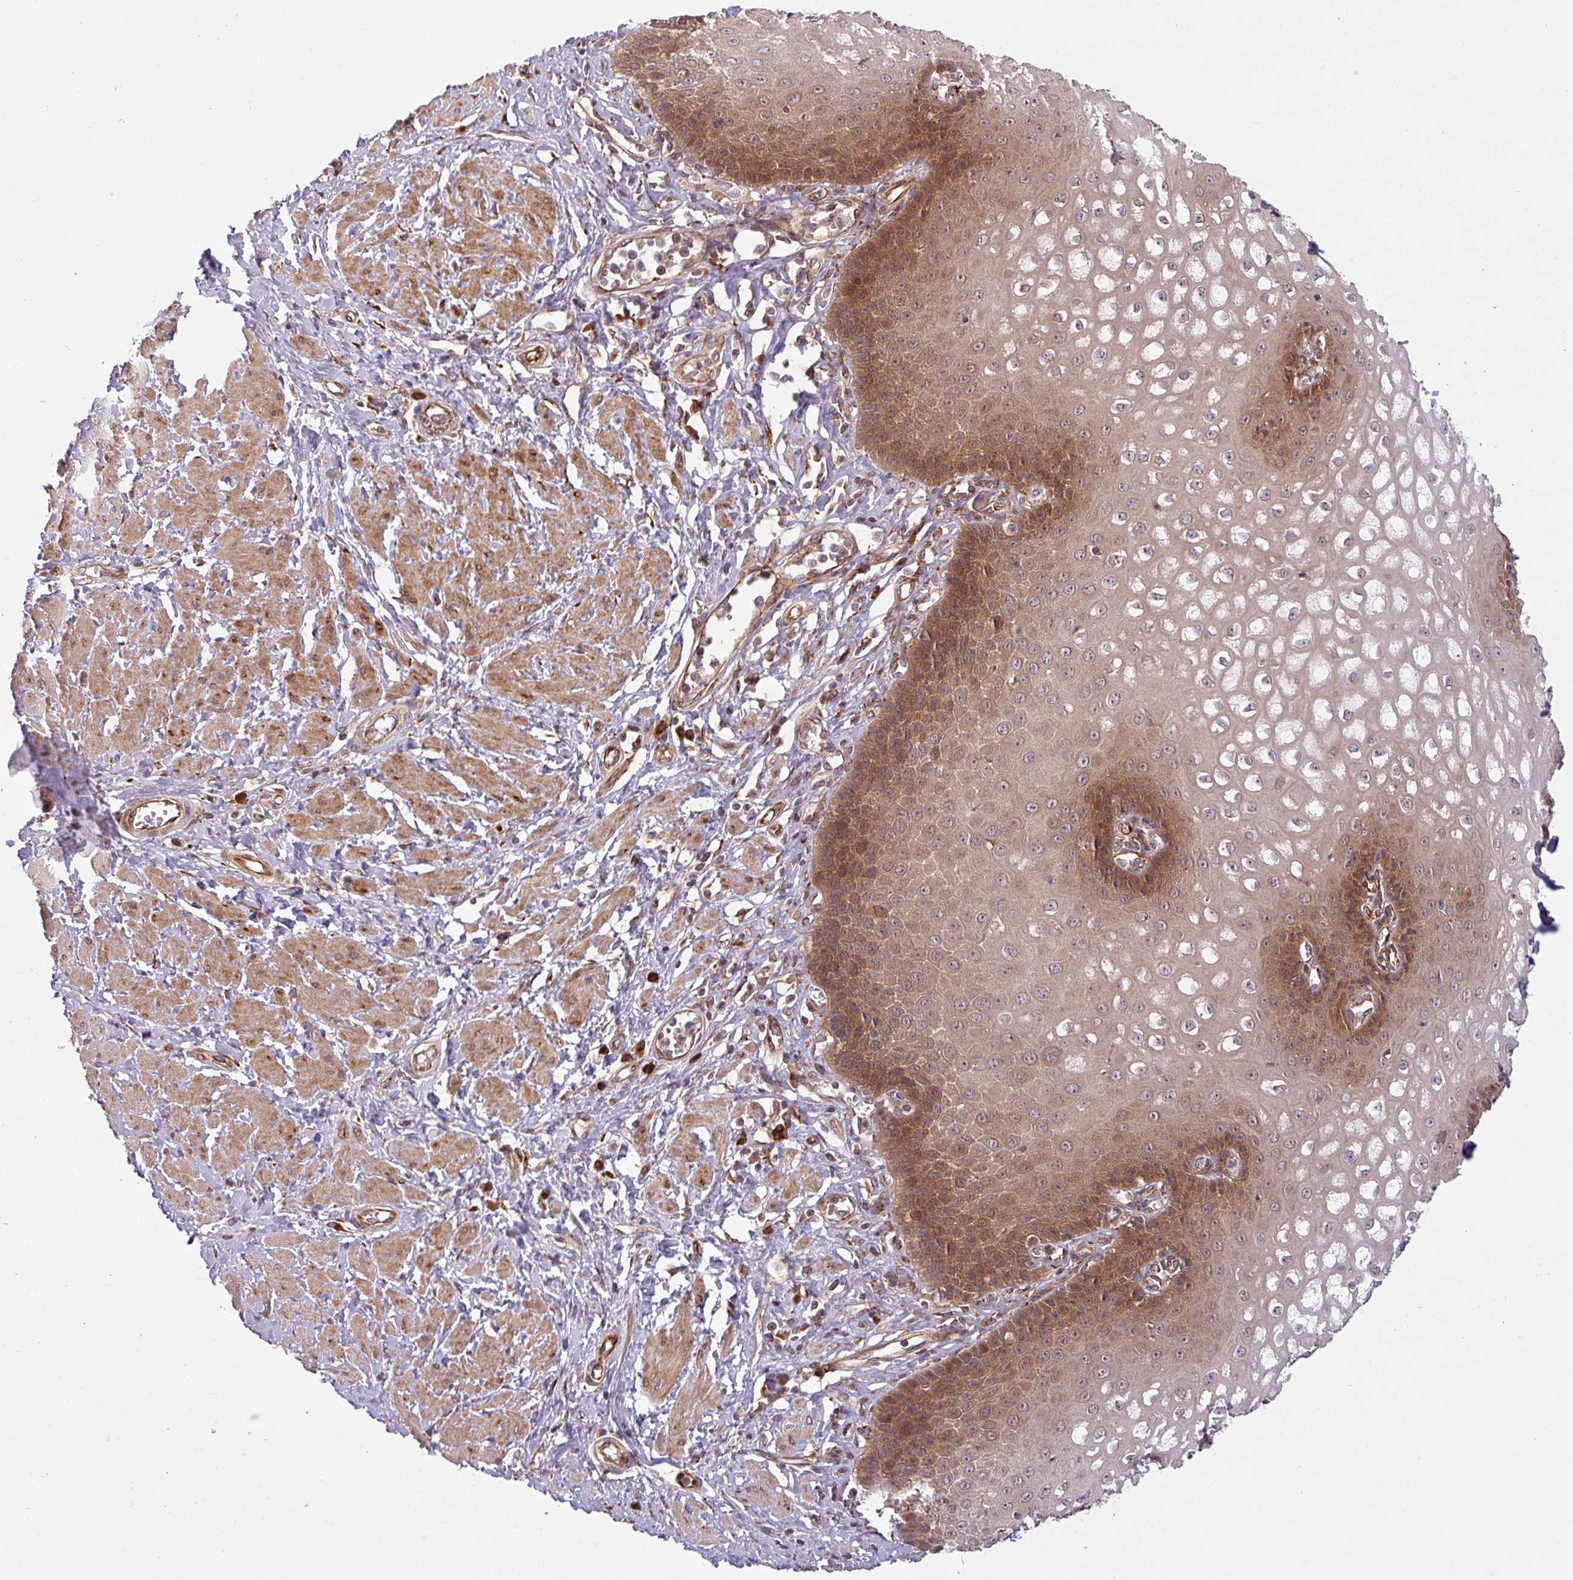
{"staining": {"intensity": "strong", "quantity": ">75%", "location": "cytoplasmic/membranous"}, "tissue": "esophagus", "cell_type": "Squamous epithelial cells", "image_type": "normal", "snomed": [{"axis": "morphology", "description": "Normal tissue, NOS"}, {"axis": "topography", "description": "Esophagus"}], "caption": "An image showing strong cytoplasmic/membranous expression in about >75% of squamous epithelial cells in unremarkable esophagus, as visualized by brown immunohistochemical staining.", "gene": "ART1", "patient": {"sex": "male", "age": 67}}